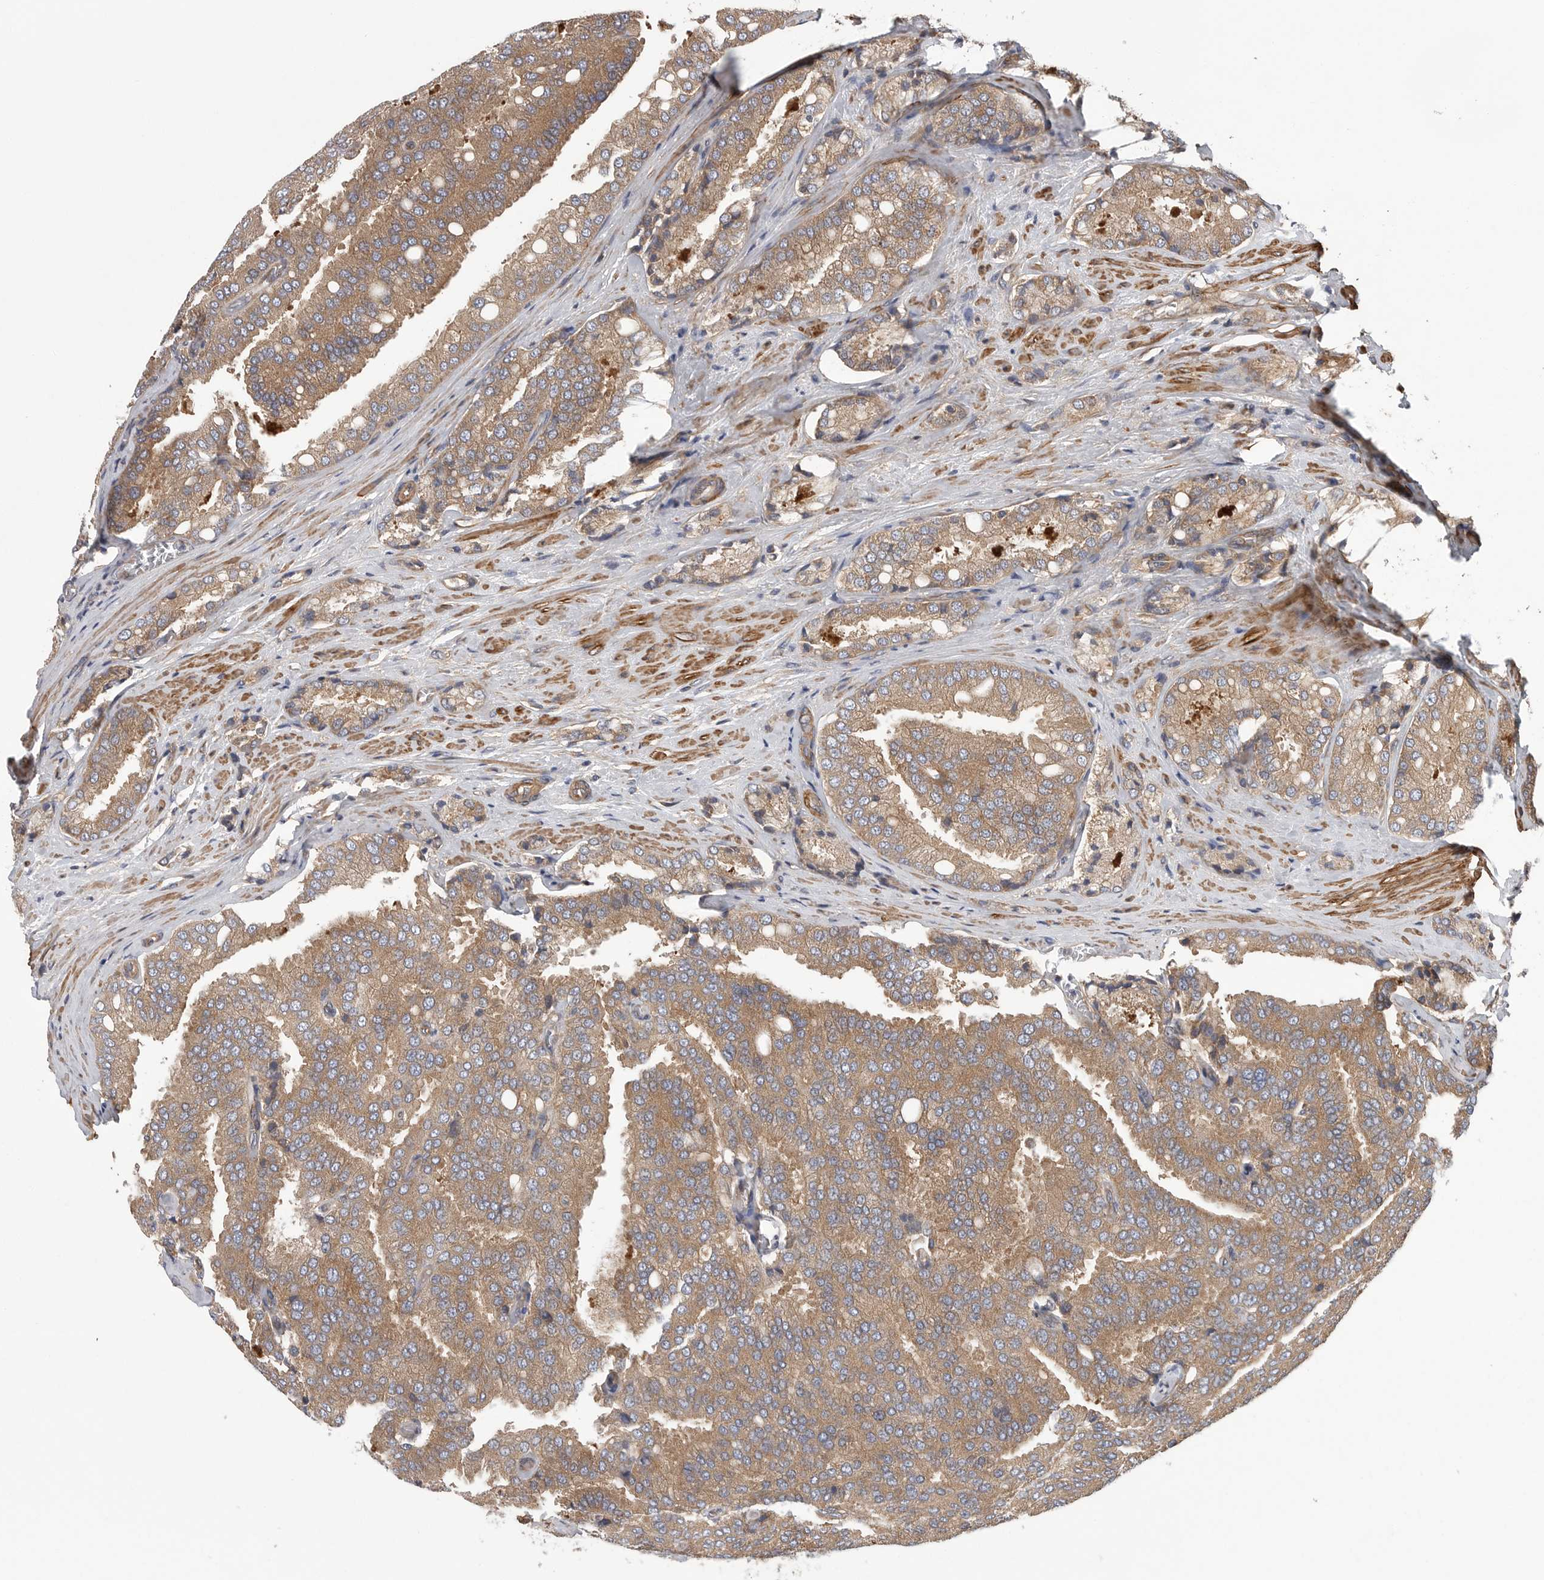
{"staining": {"intensity": "moderate", "quantity": ">75%", "location": "cytoplasmic/membranous"}, "tissue": "prostate cancer", "cell_type": "Tumor cells", "image_type": "cancer", "snomed": [{"axis": "morphology", "description": "Adenocarcinoma, High grade"}, {"axis": "topography", "description": "Prostate"}], "caption": "There is medium levels of moderate cytoplasmic/membranous positivity in tumor cells of adenocarcinoma (high-grade) (prostate), as demonstrated by immunohistochemical staining (brown color).", "gene": "OXR1", "patient": {"sex": "male", "age": 50}}